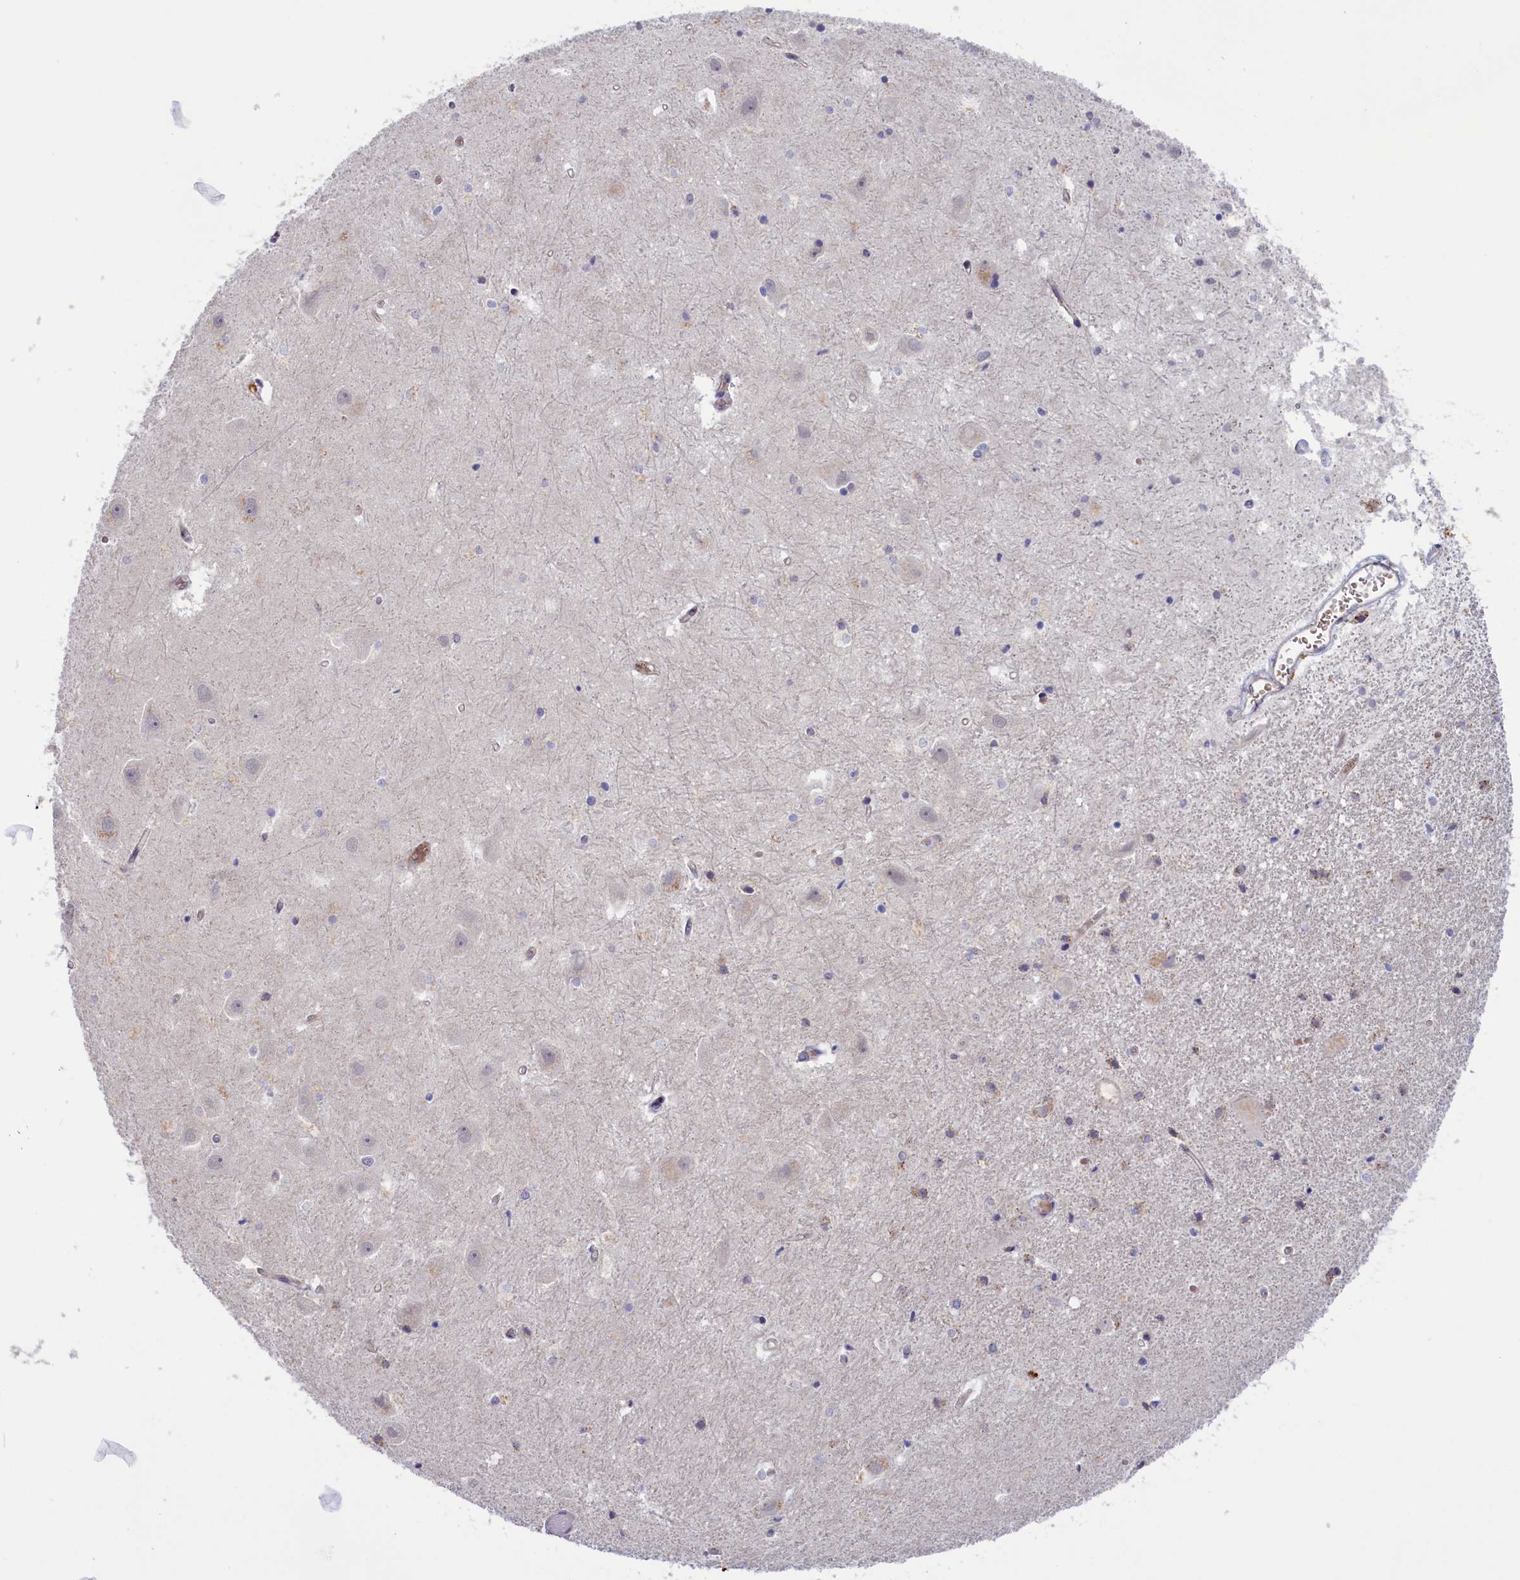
{"staining": {"intensity": "negative", "quantity": "none", "location": "none"}, "tissue": "hippocampus", "cell_type": "Glial cells", "image_type": "normal", "snomed": [{"axis": "morphology", "description": "Normal tissue, NOS"}, {"axis": "topography", "description": "Hippocampus"}], "caption": "The micrograph shows no significant expression in glial cells of hippocampus.", "gene": "HYKK", "patient": {"sex": "female", "age": 52}}